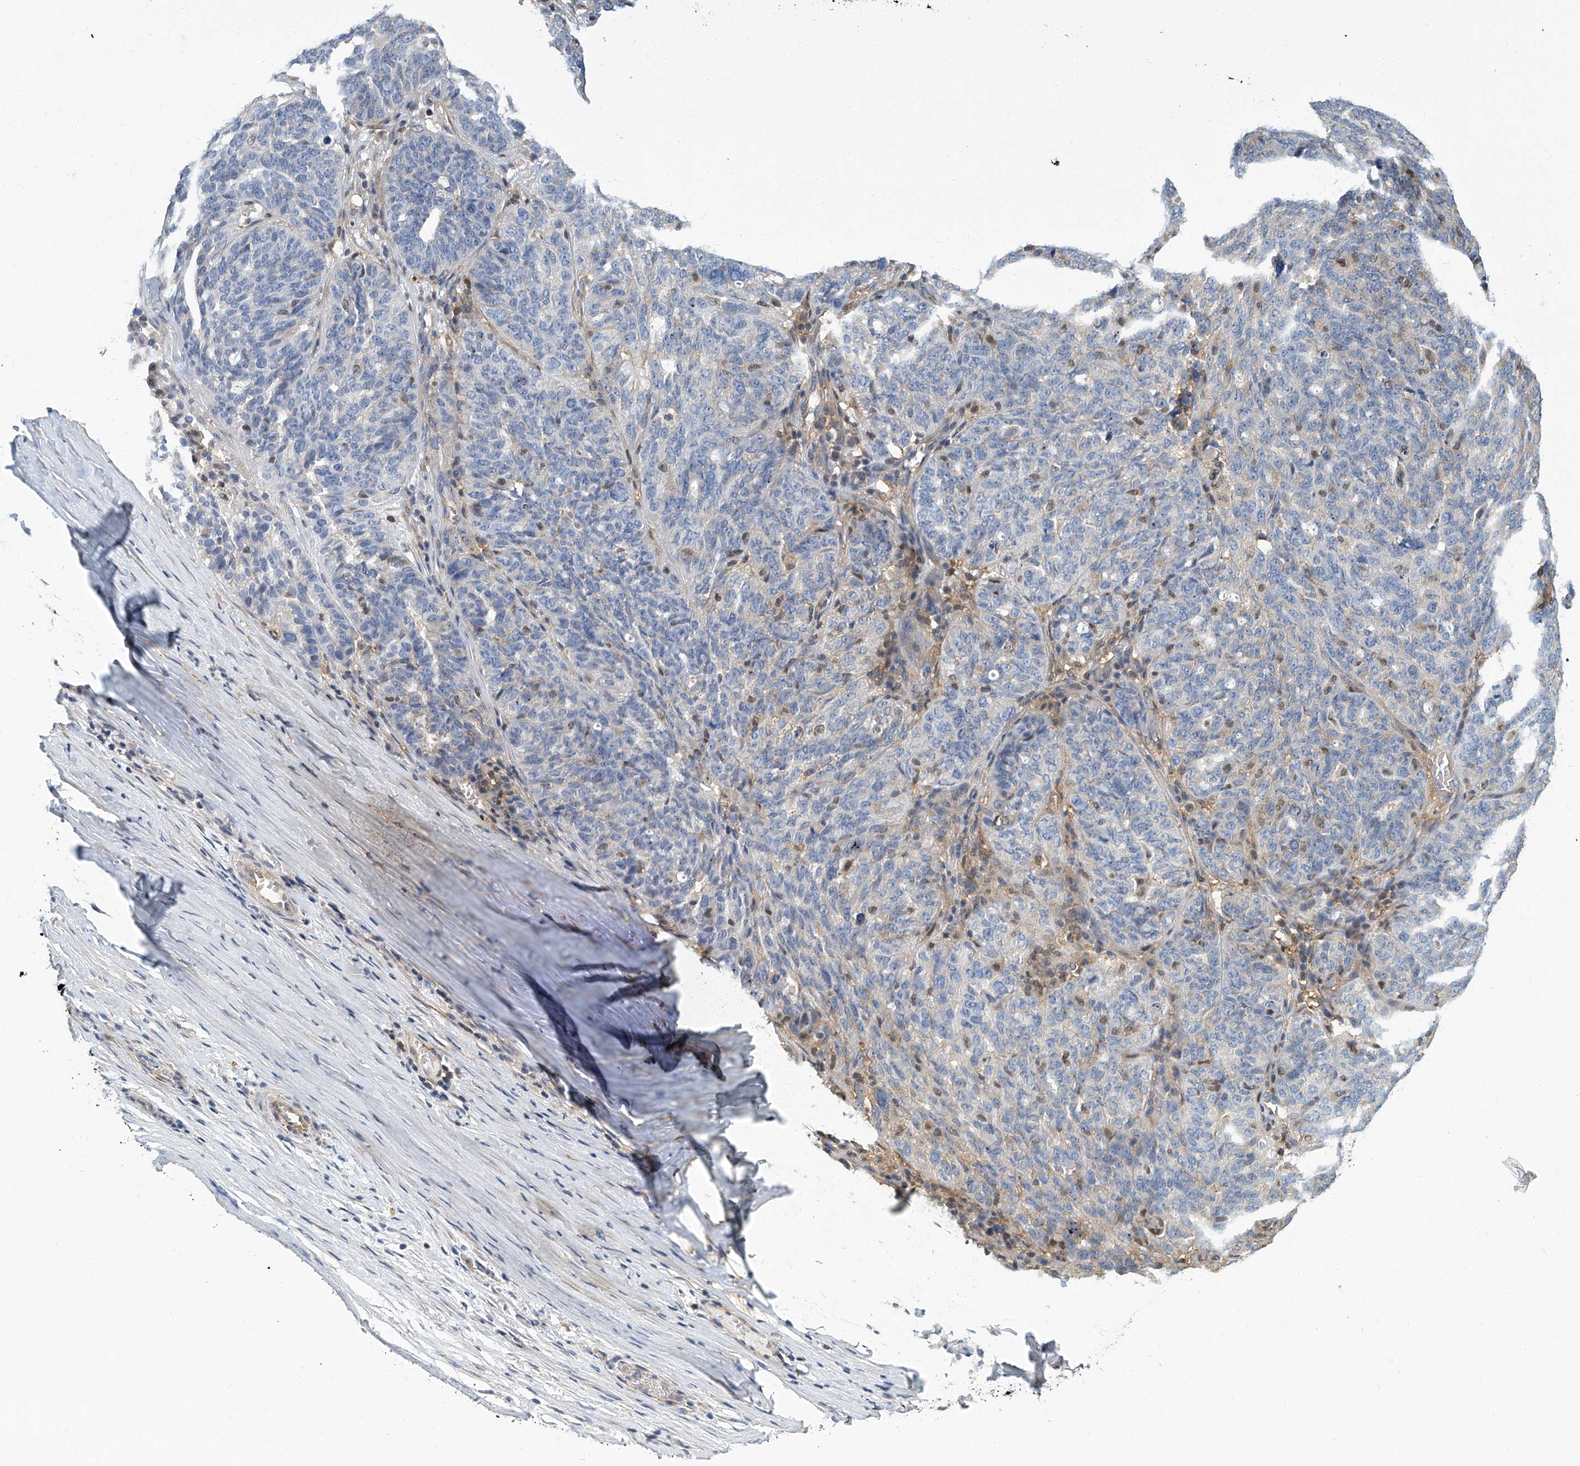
{"staining": {"intensity": "negative", "quantity": "none", "location": "none"}, "tissue": "ovarian cancer", "cell_type": "Tumor cells", "image_type": "cancer", "snomed": [{"axis": "morphology", "description": "Cystadenocarcinoma, serous, NOS"}, {"axis": "topography", "description": "Ovary"}], "caption": "Immunohistochemical staining of human ovarian cancer demonstrates no significant positivity in tumor cells.", "gene": "PSMB10", "patient": {"sex": "female", "age": 59}}